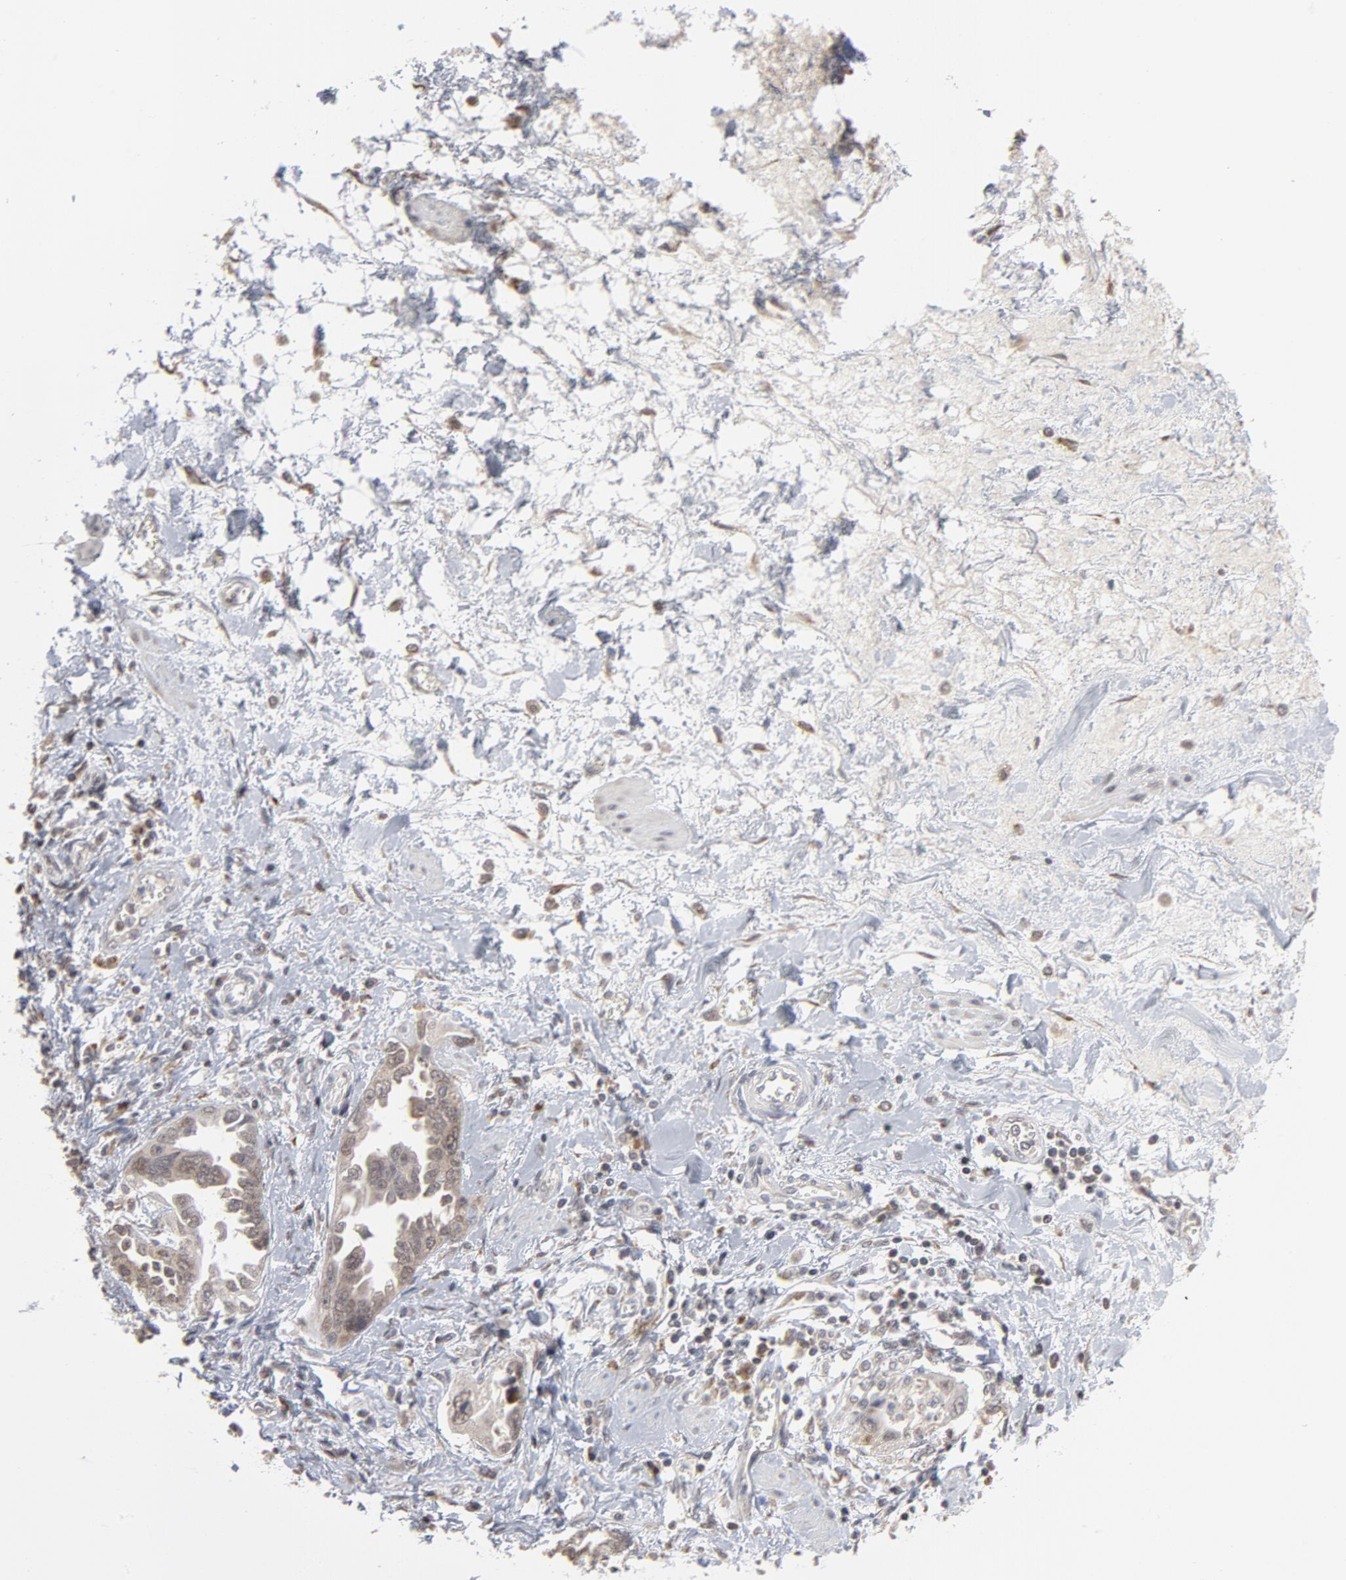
{"staining": {"intensity": "weak", "quantity": ">75%", "location": "cytoplasmic/membranous"}, "tissue": "ovarian cancer", "cell_type": "Tumor cells", "image_type": "cancer", "snomed": [{"axis": "morphology", "description": "Cystadenocarcinoma, serous, NOS"}, {"axis": "topography", "description": "Ovary"}], "caption": "The photomicrograph shows staining of ovarian serous cystadenocarcinoma, revealing weak cytoplasmic/membranous protein positivity (brown color) within tumor cells. Nuclei are stained in blue.", "gene": "ARIH1", "patient": {"sex": "female", "age": 63}}